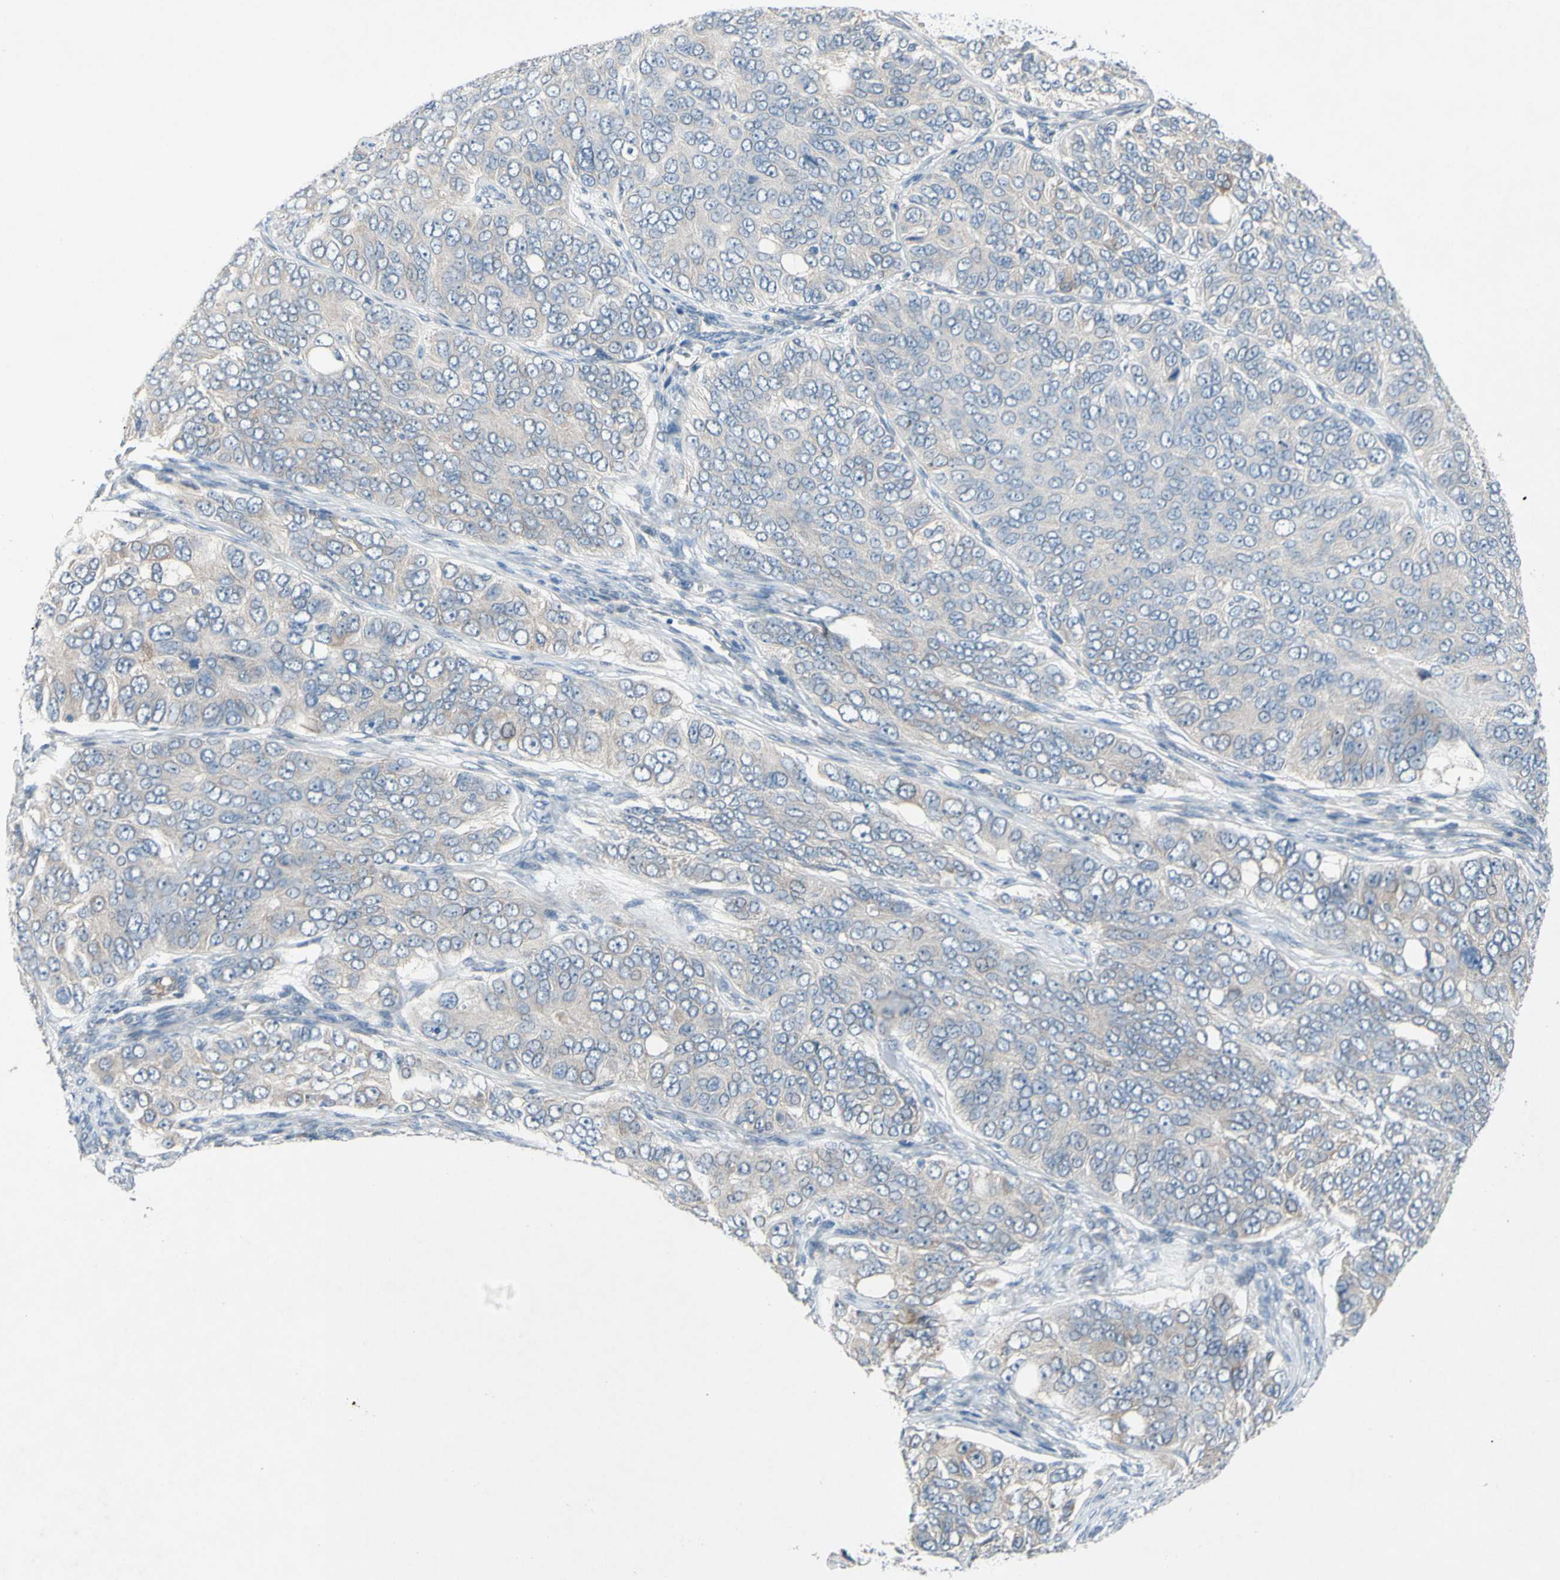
{"staining": {"intensity": "weak", "quantity": ">75%", "location": "cytoplasmic/membranous"}, "tissue": "ovarian cancer", "cell_type": "Tumor cells", "image_type": "cancer", "snomed": [{"axis": "morphology", "description": "Carcinoma, endometroid"}, {"axis": "topography", "description": "Ovary"}], "caption": "A high-resolution histopathology image shows immunohistochemistry staining of ovarian cancer (endometroid carcinoma), which displays weak cytoplasmic/membranous positivity in about >75% of tumor cells.", "gene": "GRAMD2B", "patient": {"sex": "female", "age": 51}}